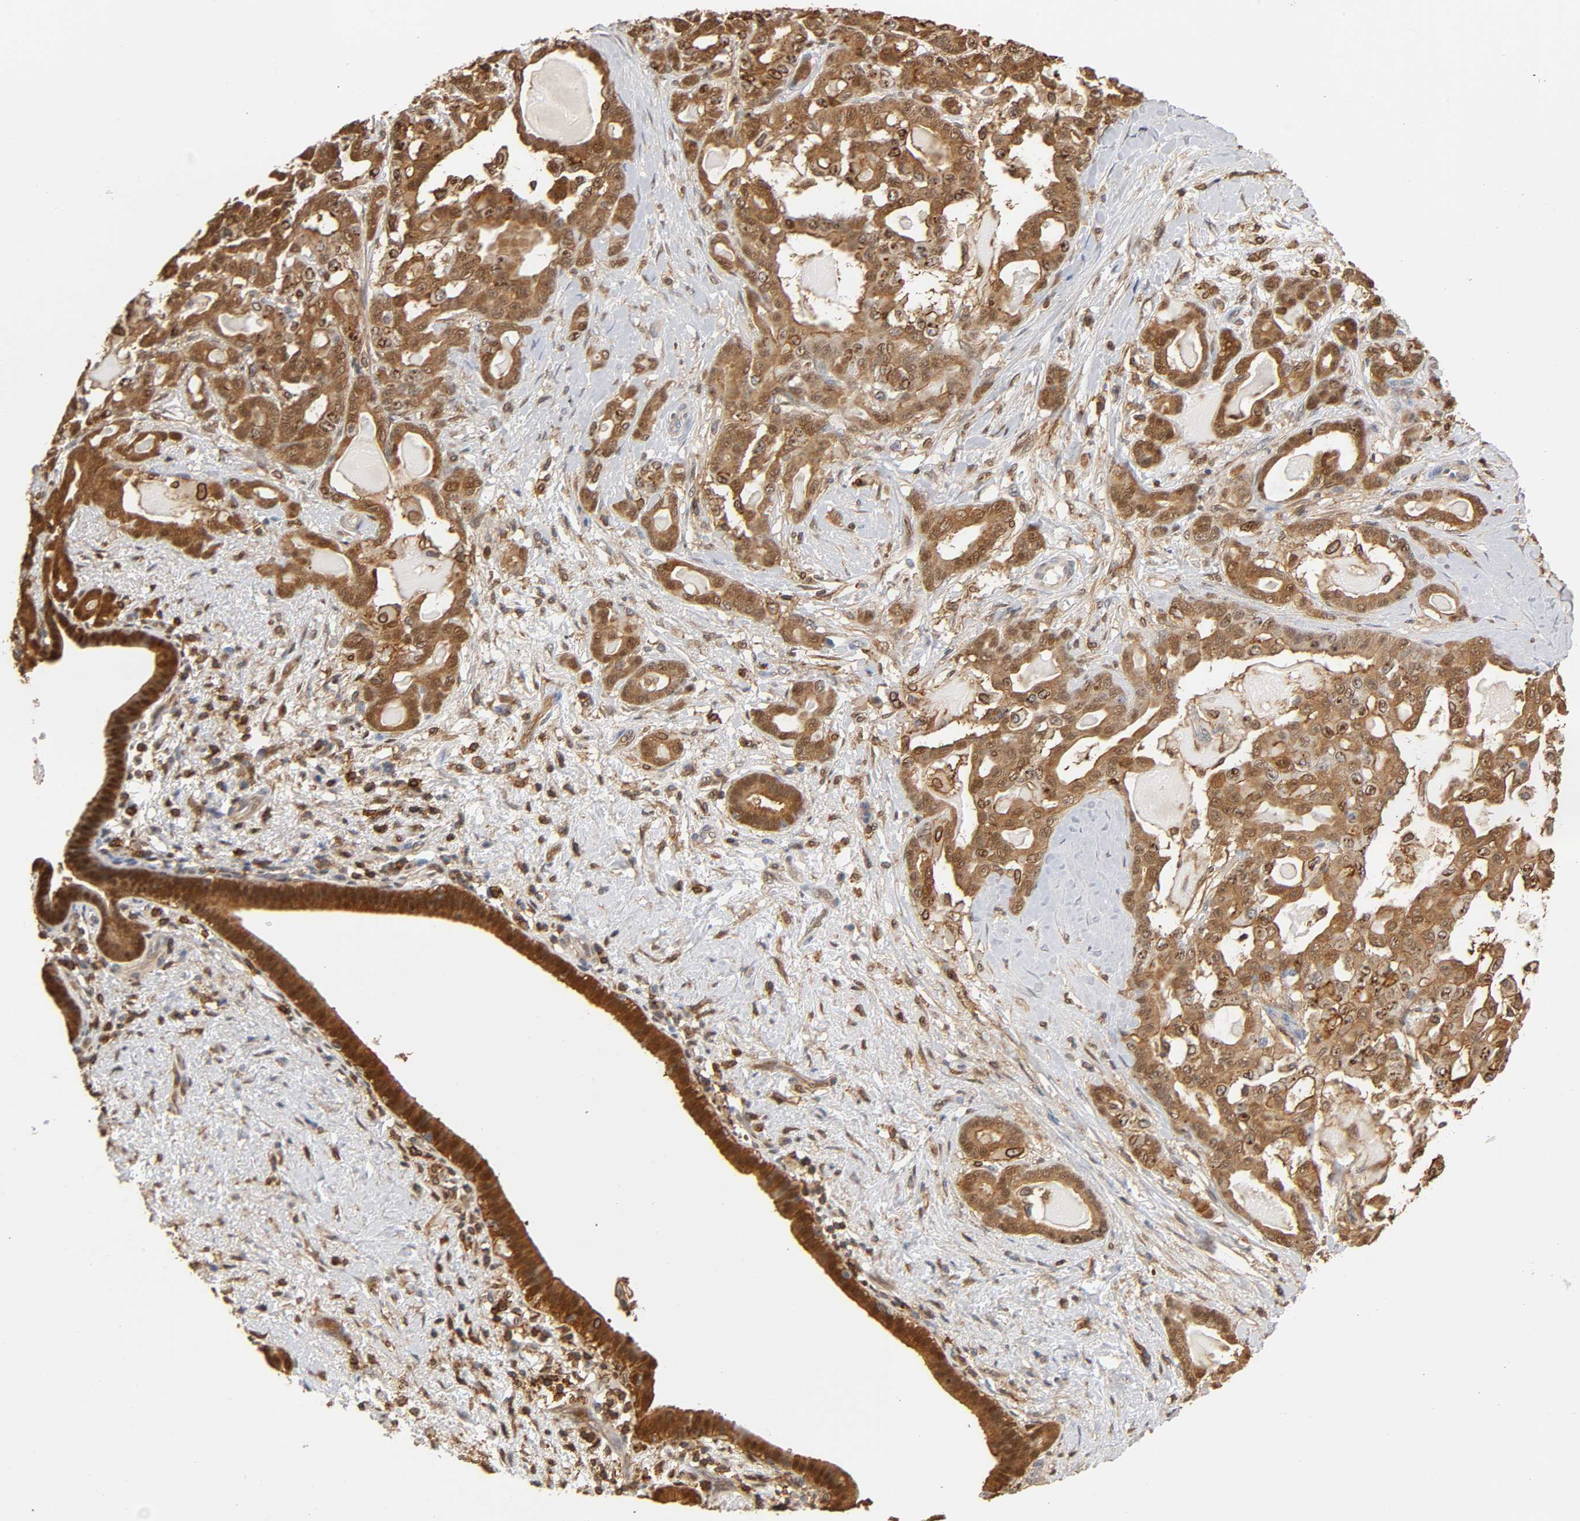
{"staining": {"intensity": "moderate", "quantity": ">75%", "location": "cytoplasmic/membranous,nuclear"}, "tissue": "pancreatic cancer", "cell_type": "Tumor cells", "image_type": "cancer", "snomed": [{"axis": "morphology", "description": "Adenocarcinoma, NOS"}, {"axis": "topography", "description": "Pancreas"}], "caption": "High-power microscopy captured an immunohistochemistry (IHC) image of pancreatic cancer, revealing moderate cytoplasmic/membranous and nuclear staining in approximately >75% of tumor cells.", "gene": "ANXA11", "patient": {"sex": "male", "age": 63}}